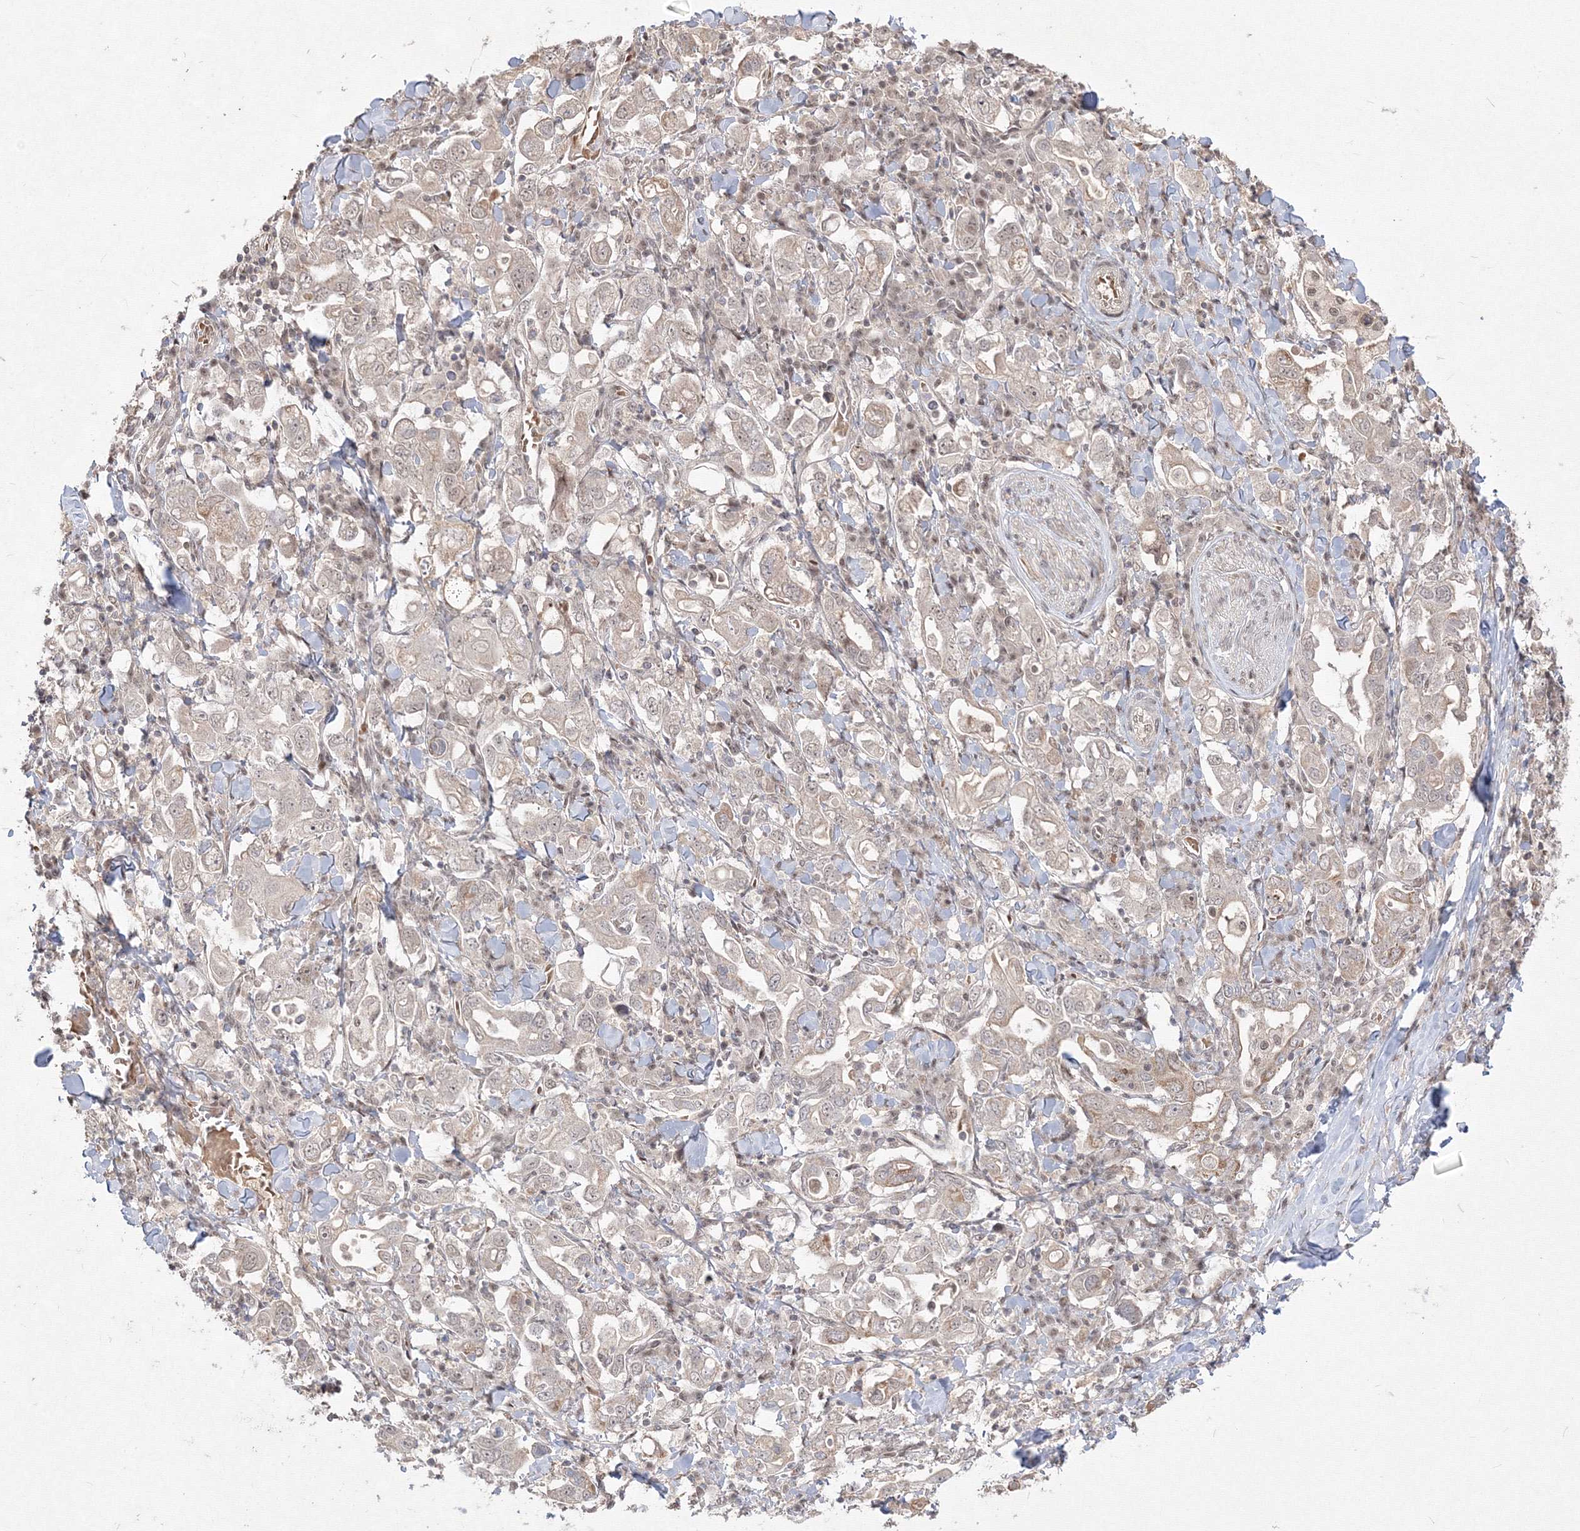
{"staining": {"intensity": "negative", "quantity": "none", "location": "none"}, "tissue": "stomach cancer", "cell_type": "Tumor cells", "image_type": "cancer", "snomed": [{"axis": "morphology", "description": "Adenocarcinoma, NOS"}, {"axis": "topography", "description": "Stomach, upper"}], "caption": "Tumor cells are negative for protein expression in human stomach adenocarcinoma.", "gene": "COPS4", "patient": {"sex": "male", "age": 62}}